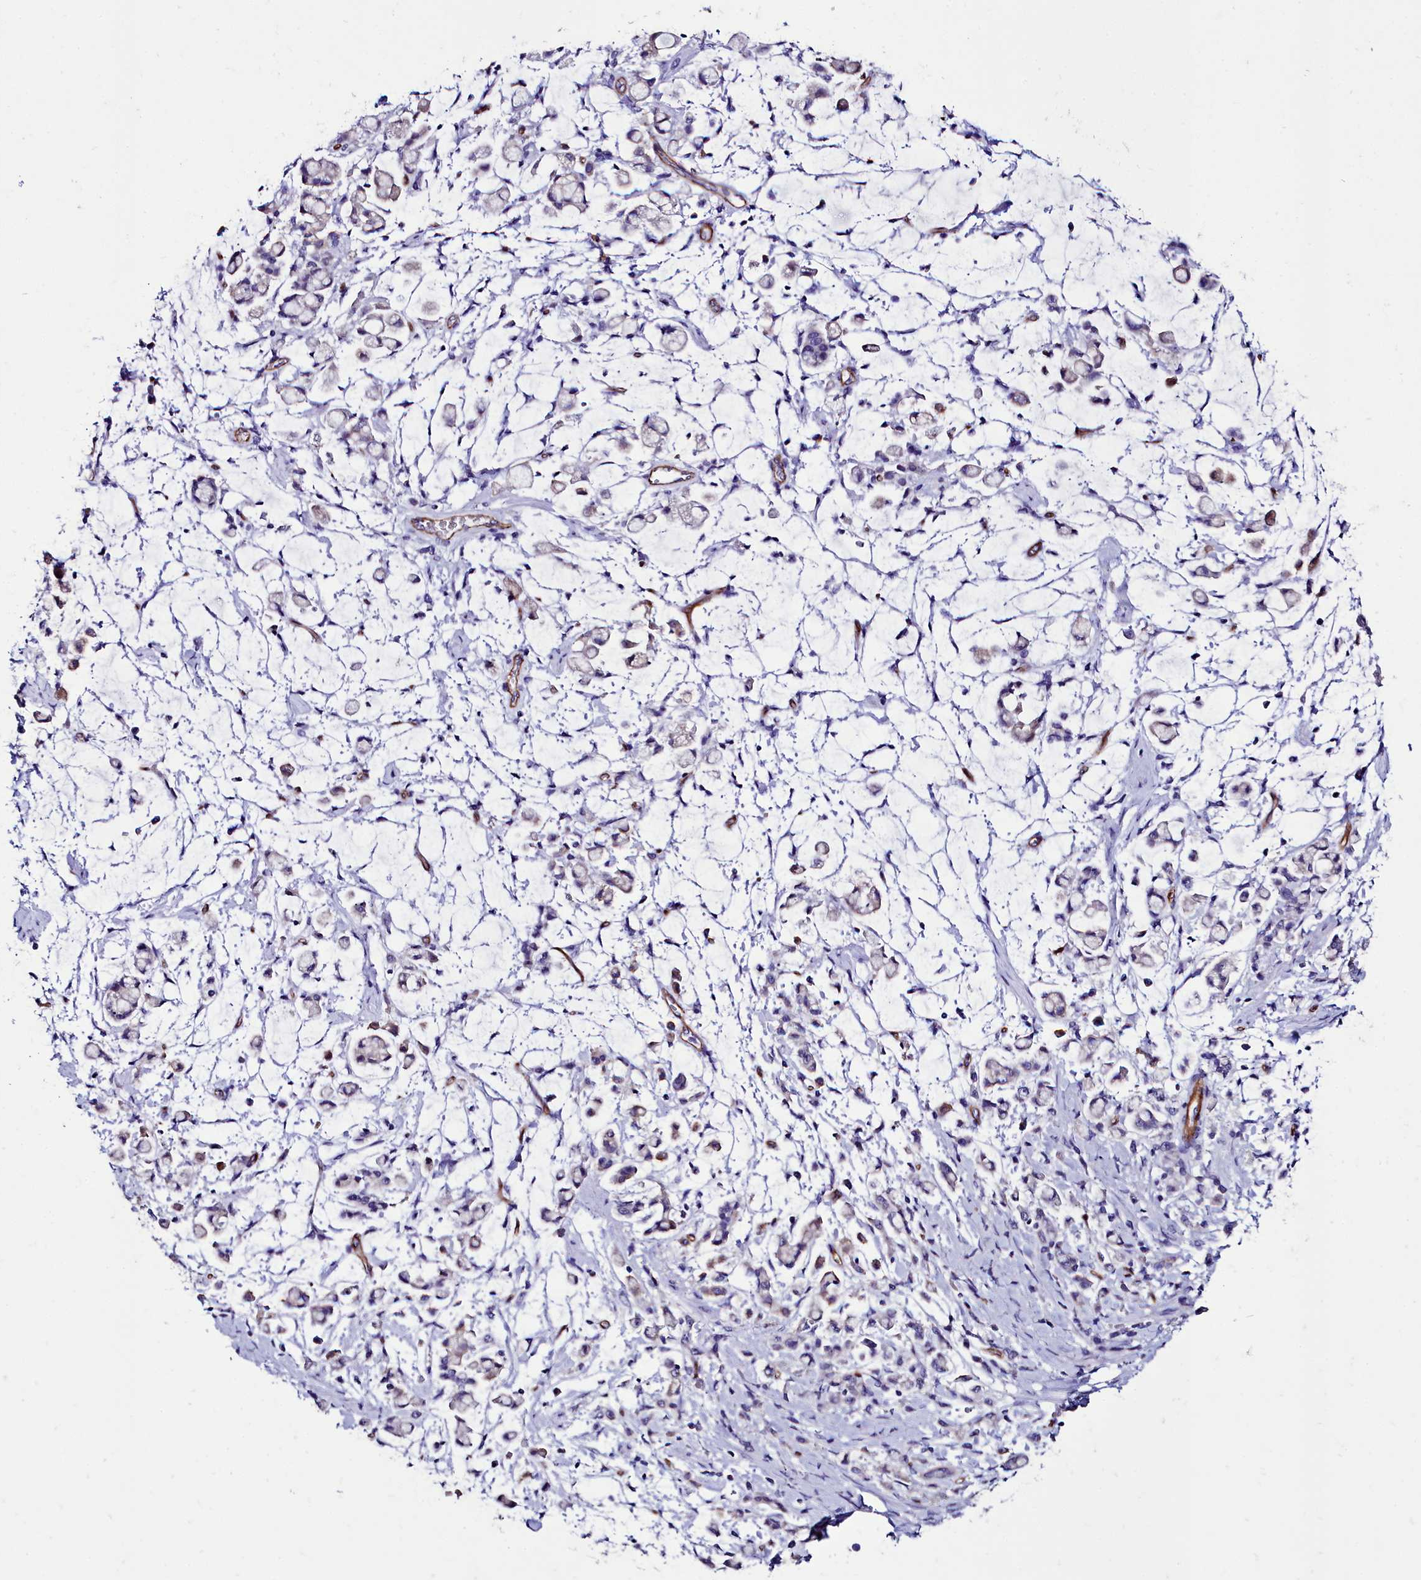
{"staining": {"intensity": "negative", "quantity": "none", "location": "none"}, "tissue": "stomach cancer", "cell_type": "Tumor cells", "image_type": "cancer", "snomed": [{"axis": "morphology", "description": "Adenocarcinoma, NOS"}, {"axis": "topography", "description": "Stomach"}], "caption": "DAB (3,3'-diaminobenzidine) immunohistochemical staining of human stomach adenocarcinoma displays no significant staining in tumor cells. (Stains: DAB (3,3'-diaminobenzidine) immunohistochemistry with hematoxylin counter stain, Microscopy: brightfield microscopy at high magnification).", "gene": "CYP4F11", "patient": {"sex": "female", "age": 60}}